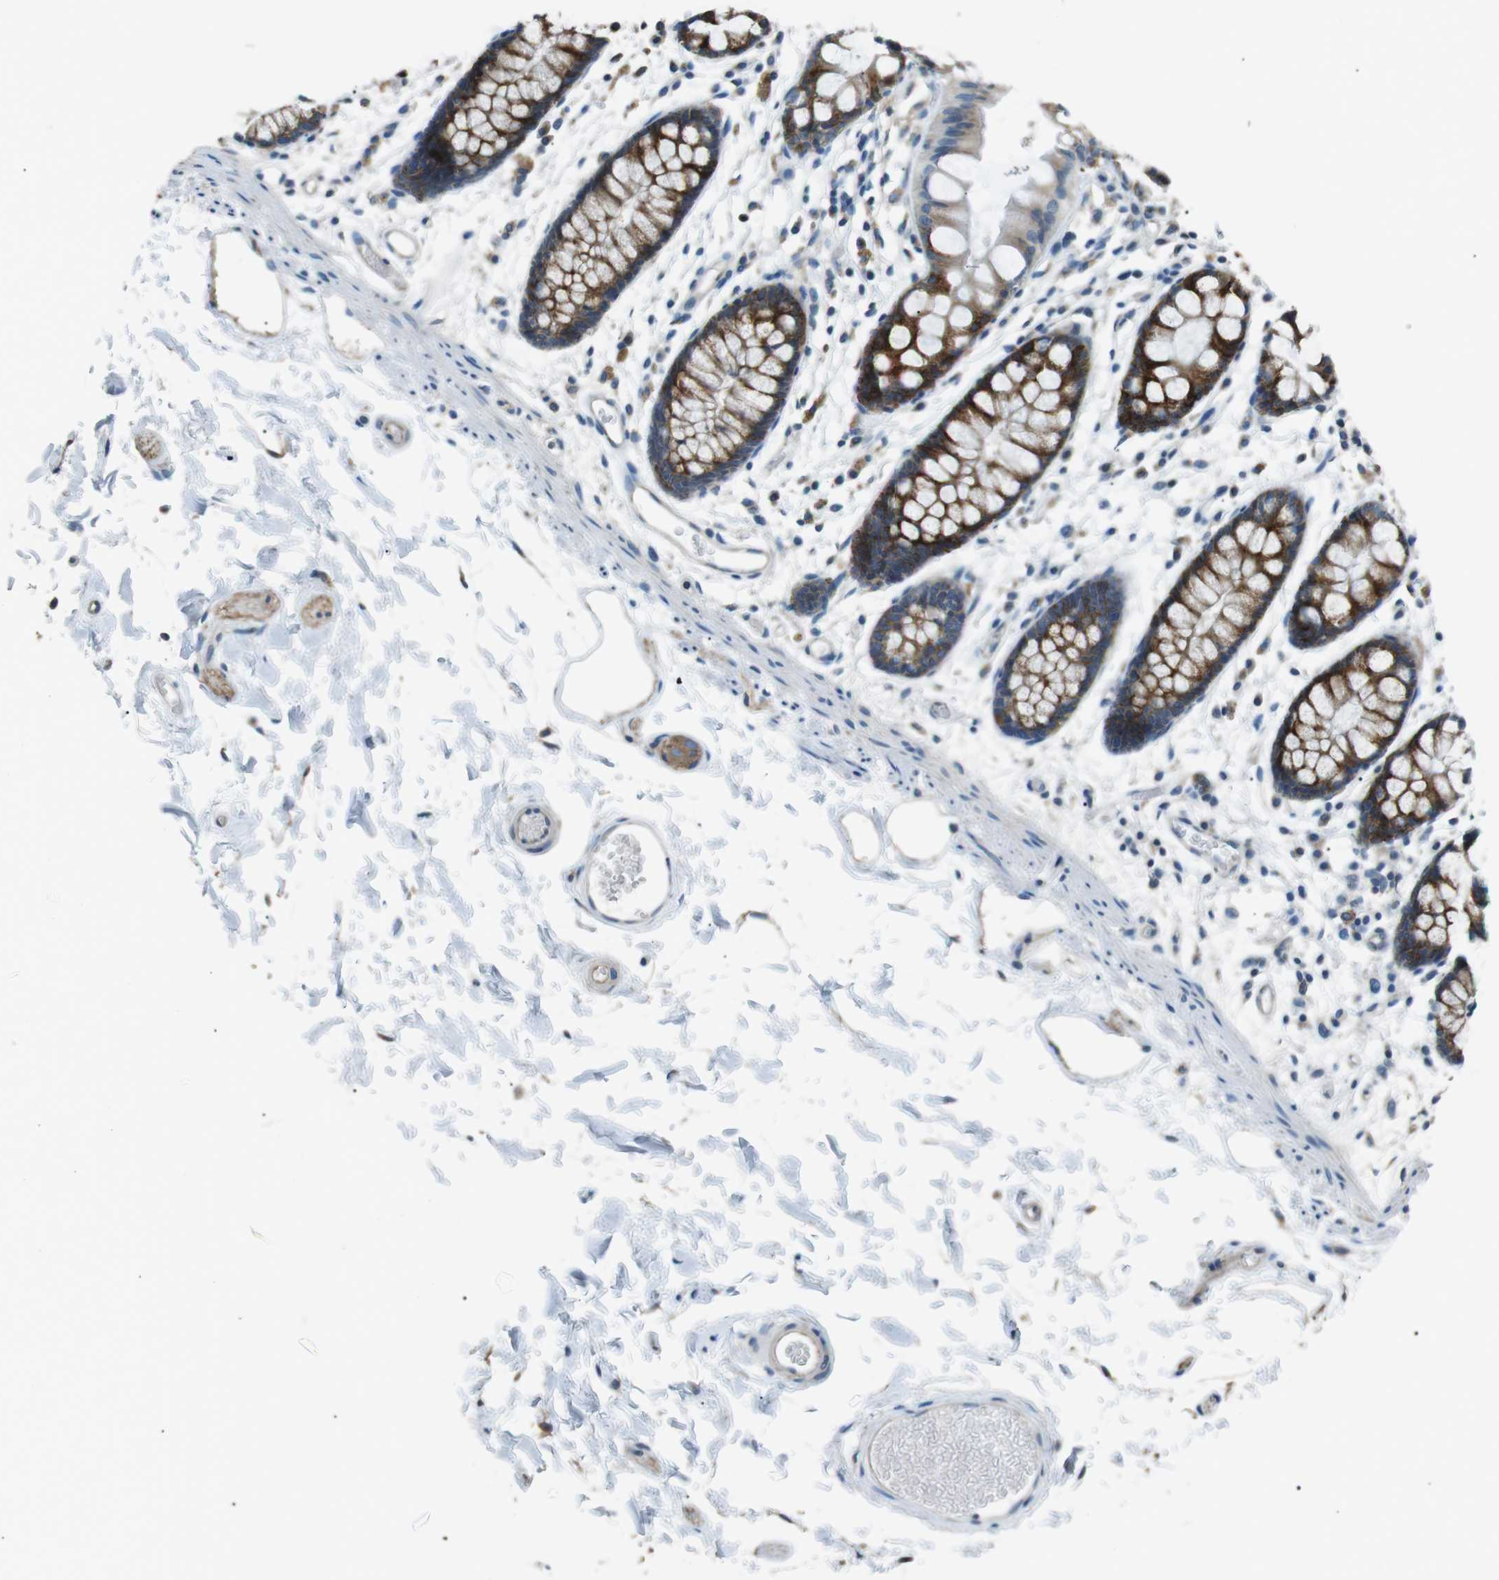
{"staining": {"intensity": "strong", "quantity": ">75%", "location": "cytoplasmic/membranous"}, "tissue": "rectum", "cell_type": "Glandular cells", "image_type": "normal", "snomed": [{"axis": "morphology", "description": "Normal tissue, NOS"}, {"axis": "topography", "description": "Rectum"}], "caption": "Glandular cells display high levels of strong cytoplasmic/membranous staining in about >75% of cells in normal human rectum.", "gene": "CDH26", "patient": {"sex": "female", "age": 66}}